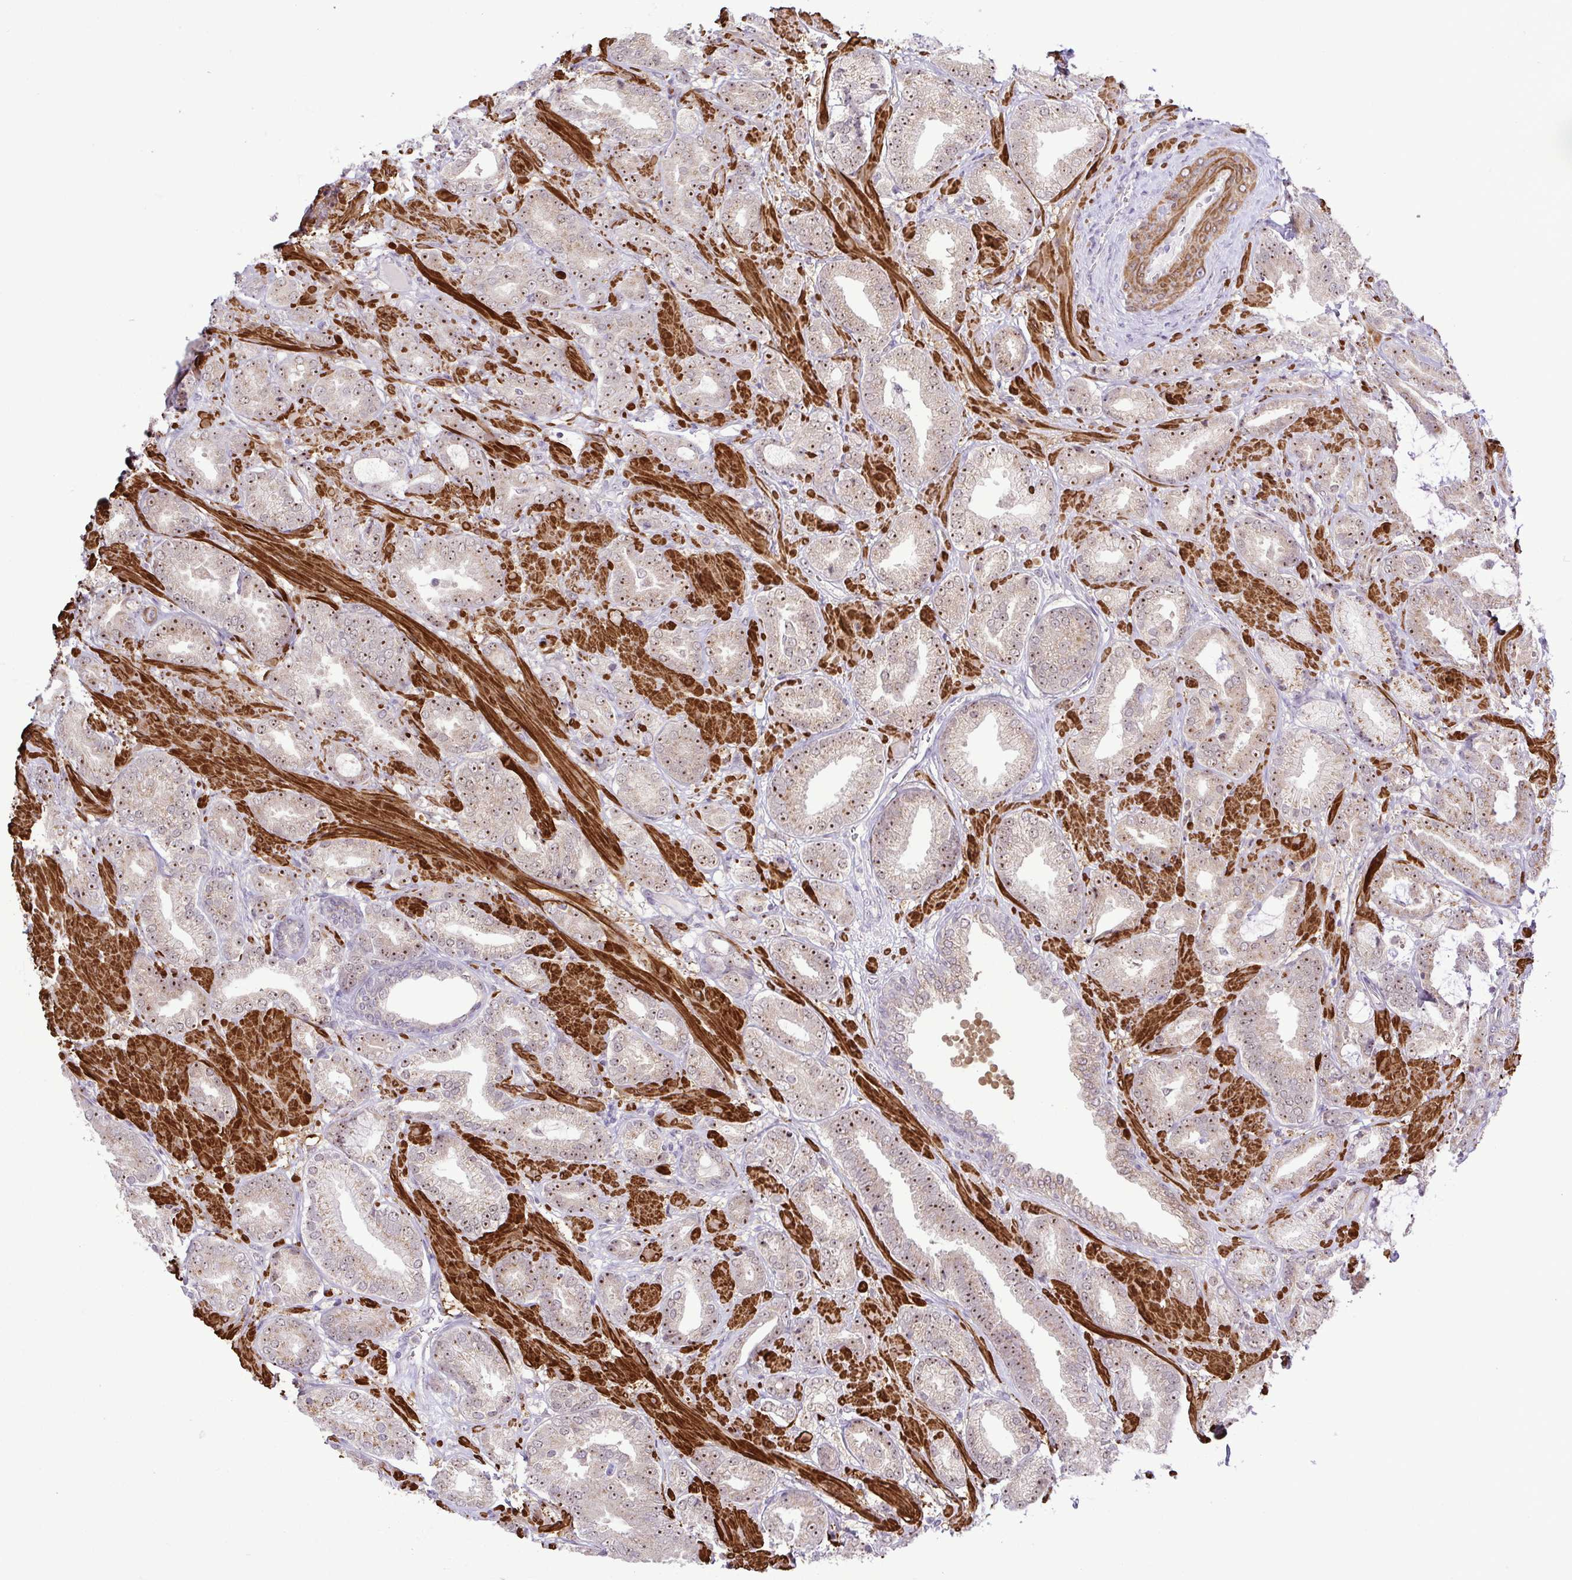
{"staining": {"intensity": "moderate", "quantity": "25%-75%", "location": "nuclear"}, "tissue": "prostate cancer", "cell_type": "Tumor cells", "image_type": "cancer", "snomed": [{"axis": "morphology", "description": "Adenocarcinoma, High grade"}, {"axis": "topography", "description": "Prostate"}], "caption": "The micrograph reveals immunohistochemical staining of prostate cancer (high-grade adenocarcinoma). There is moderate nuclear staining is seen in approximately 25%-75% of tumor cells.", "gene": "RSL24D1", "patient": {"sex": "male", "age": 56}}